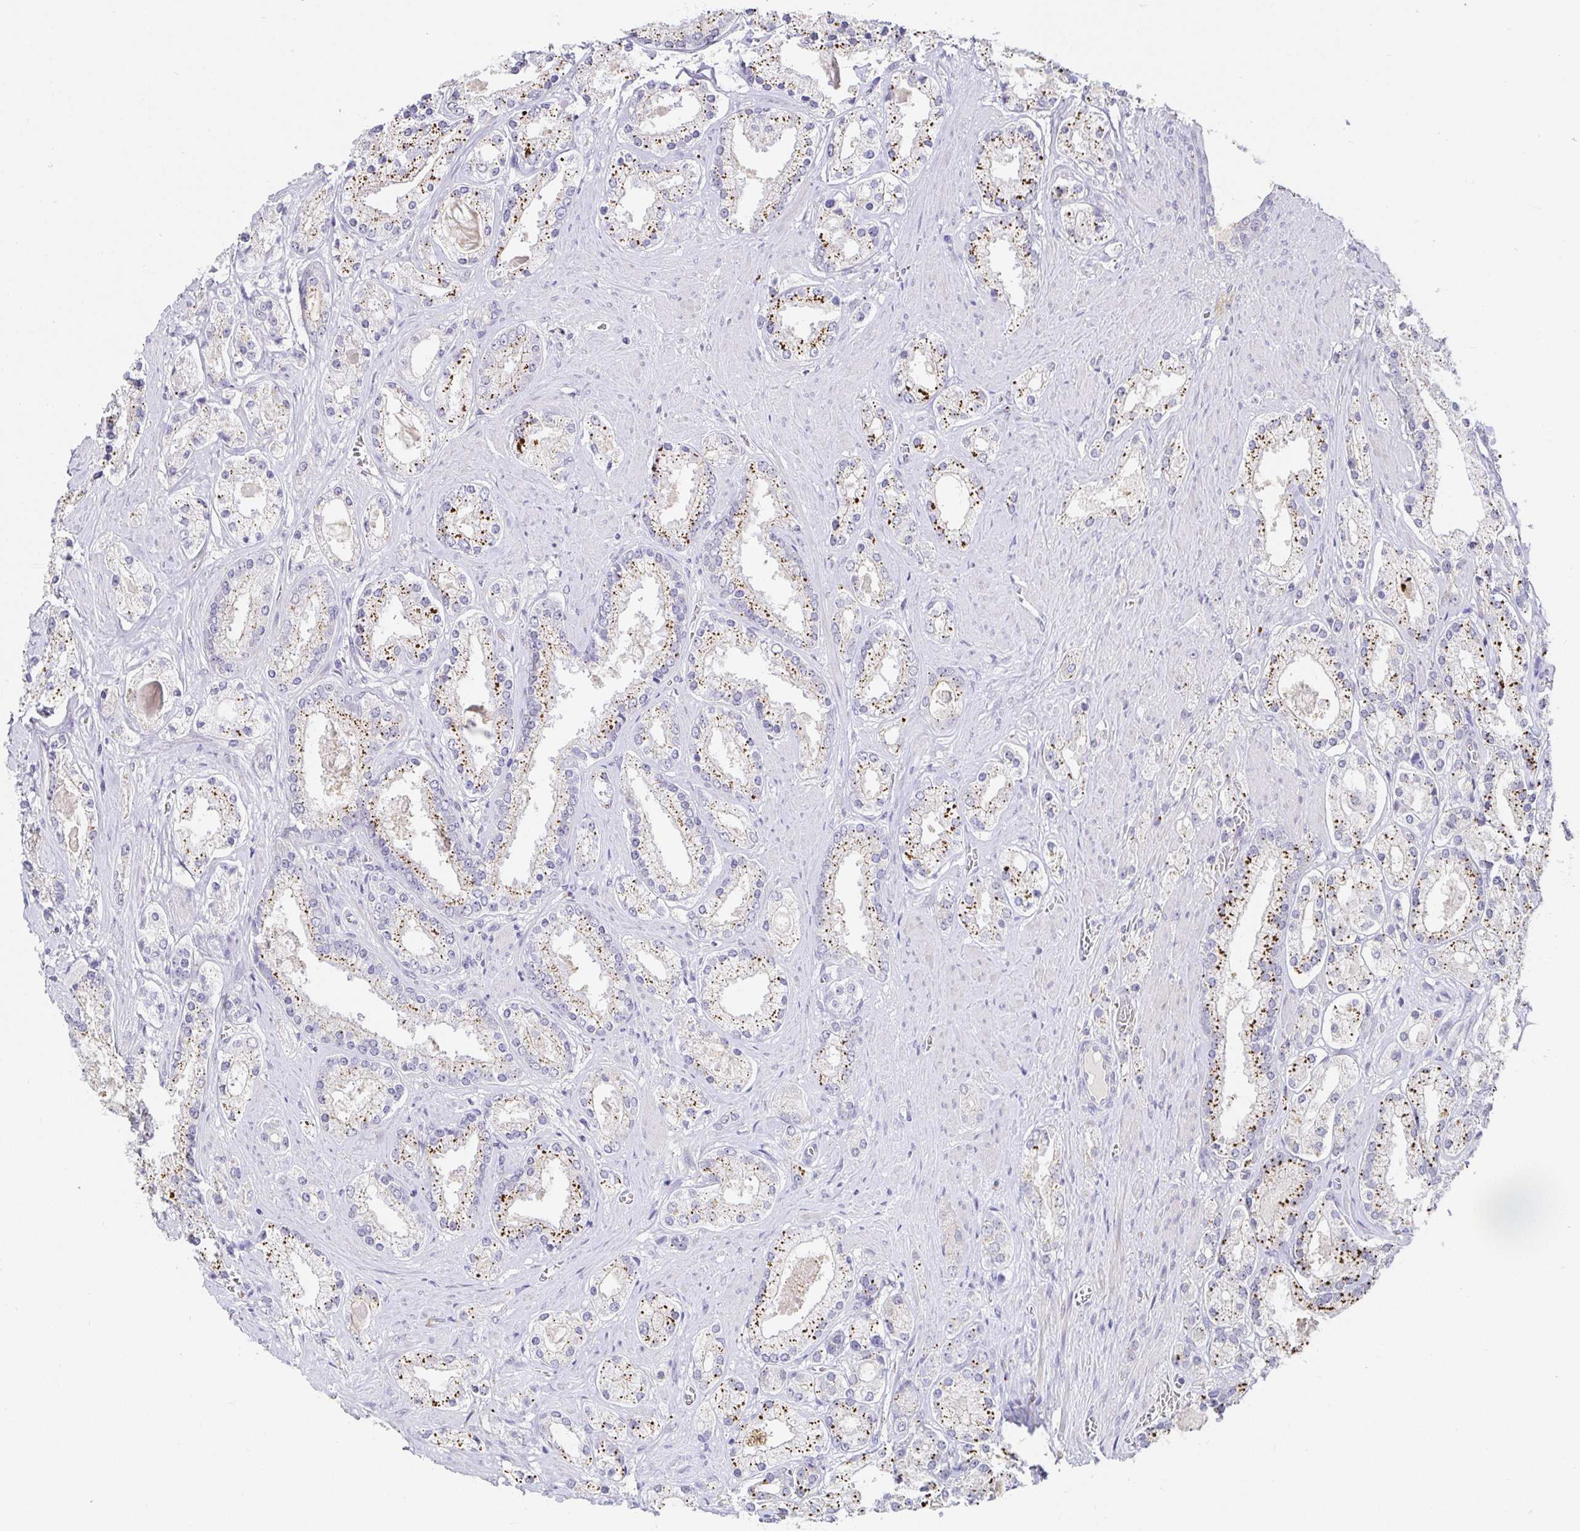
{"staining": {"intensity": "strong", "quantity": "25%-75%", "location": "cytoplasmic/membranous"}, "tissue": "prostate cancer", "cell_type": "Tumor cells", "image_type": "cancer", "snomed": [{"axis": "morphology", "description": "Adenocarcinoma, High grade"}, {"axis": "topography", "description": "Prostate"}], "caption": "Brown immunohistochemical staining in high-grade adenocarcinoma (prostate) reveals strong cytoplasmic/membranous positivity in about 25%-75% of tumor cells. The staining was performed using DAB, with brown indicating positive protein expression. Nuclei are stained blue with hematoxylin.", "gene": "PDX1", "patient": {"sex": "male", "age": 67}}